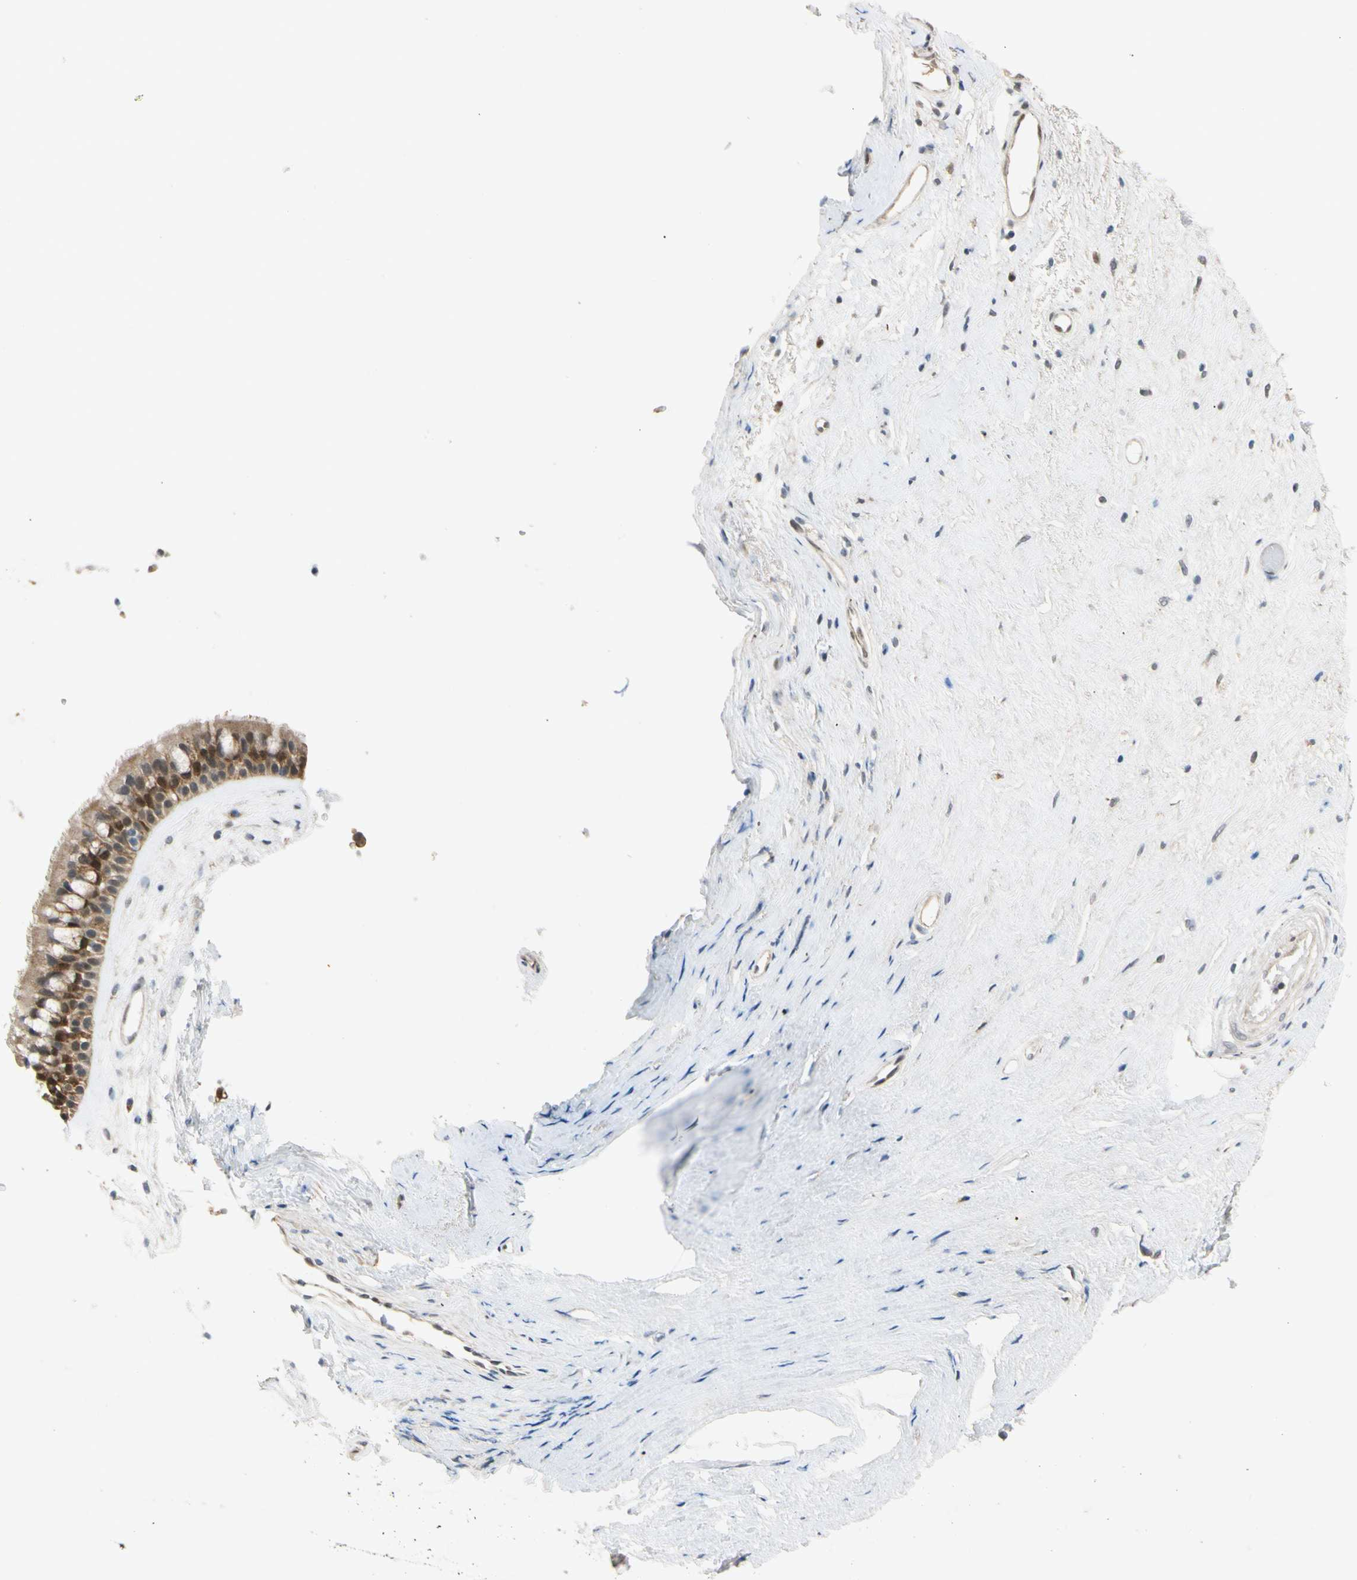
{"staining": {"intensity": "strong", "quantity": ">75%", "location": "cytoplasmic/membranous,nuclear"}, "tissue": "nasopharynx", "cell_type": "Respiratory epithelial cells", "image_type": "normal", "snomed": [{"axis": "morphology", "description": "Normal tissue, NOS"}, {"axis": "morphology", "description": "Inflammation, NOS"}, {"axis": "topography", "description": "Nasopharynx"}], "caption": "Protein expression analysis of normal human nasopharynx reveals strong cytoplasmic/membranous,nuclear staining in approximately >75% of respiratory epithelial cells.", "gene": "RIOX2", "patient": {"sex": "male", "age": 48}}